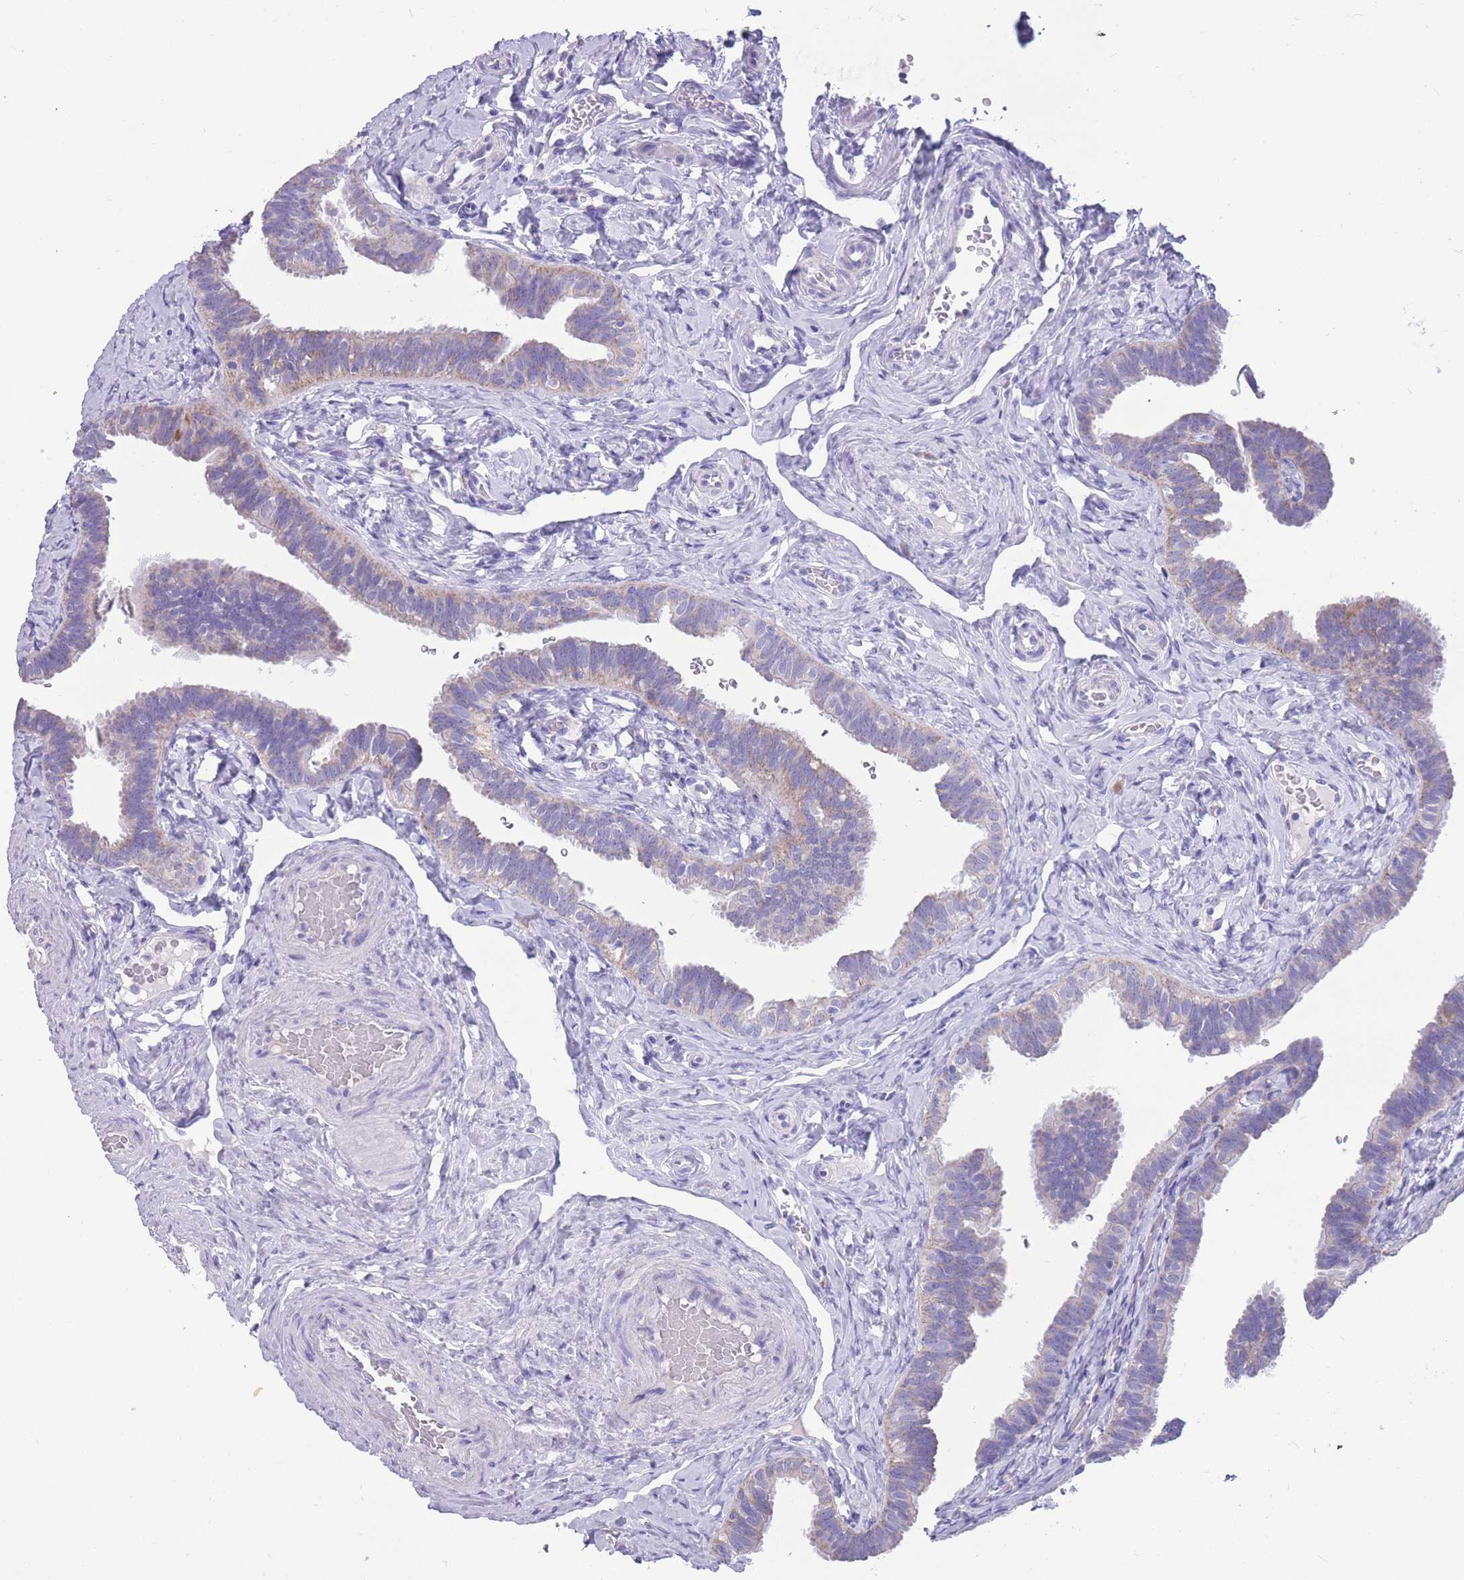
{"staining": {"intensity": "negative", "quantity": "none", "location": "none"}, "tissue": "fallopian tube", "cell_type": "Glandular cells", "image_type": "normal", "snomed": [{"axis": "morphology", "description": "Normal tissue, NOS"}, {"axis": "topography", "description": "Fallopian tube"}], "caption": "Immunohistochemical staining of benign human fallopian tube shows no significant expression in glandular cells. (Brightfield microscopy of DAB (3,3'-diaminobenzidine) immunohistochemistry at high magnification).", "gene": "INTS2", "patient": {"sex": "female", "age": 39}}